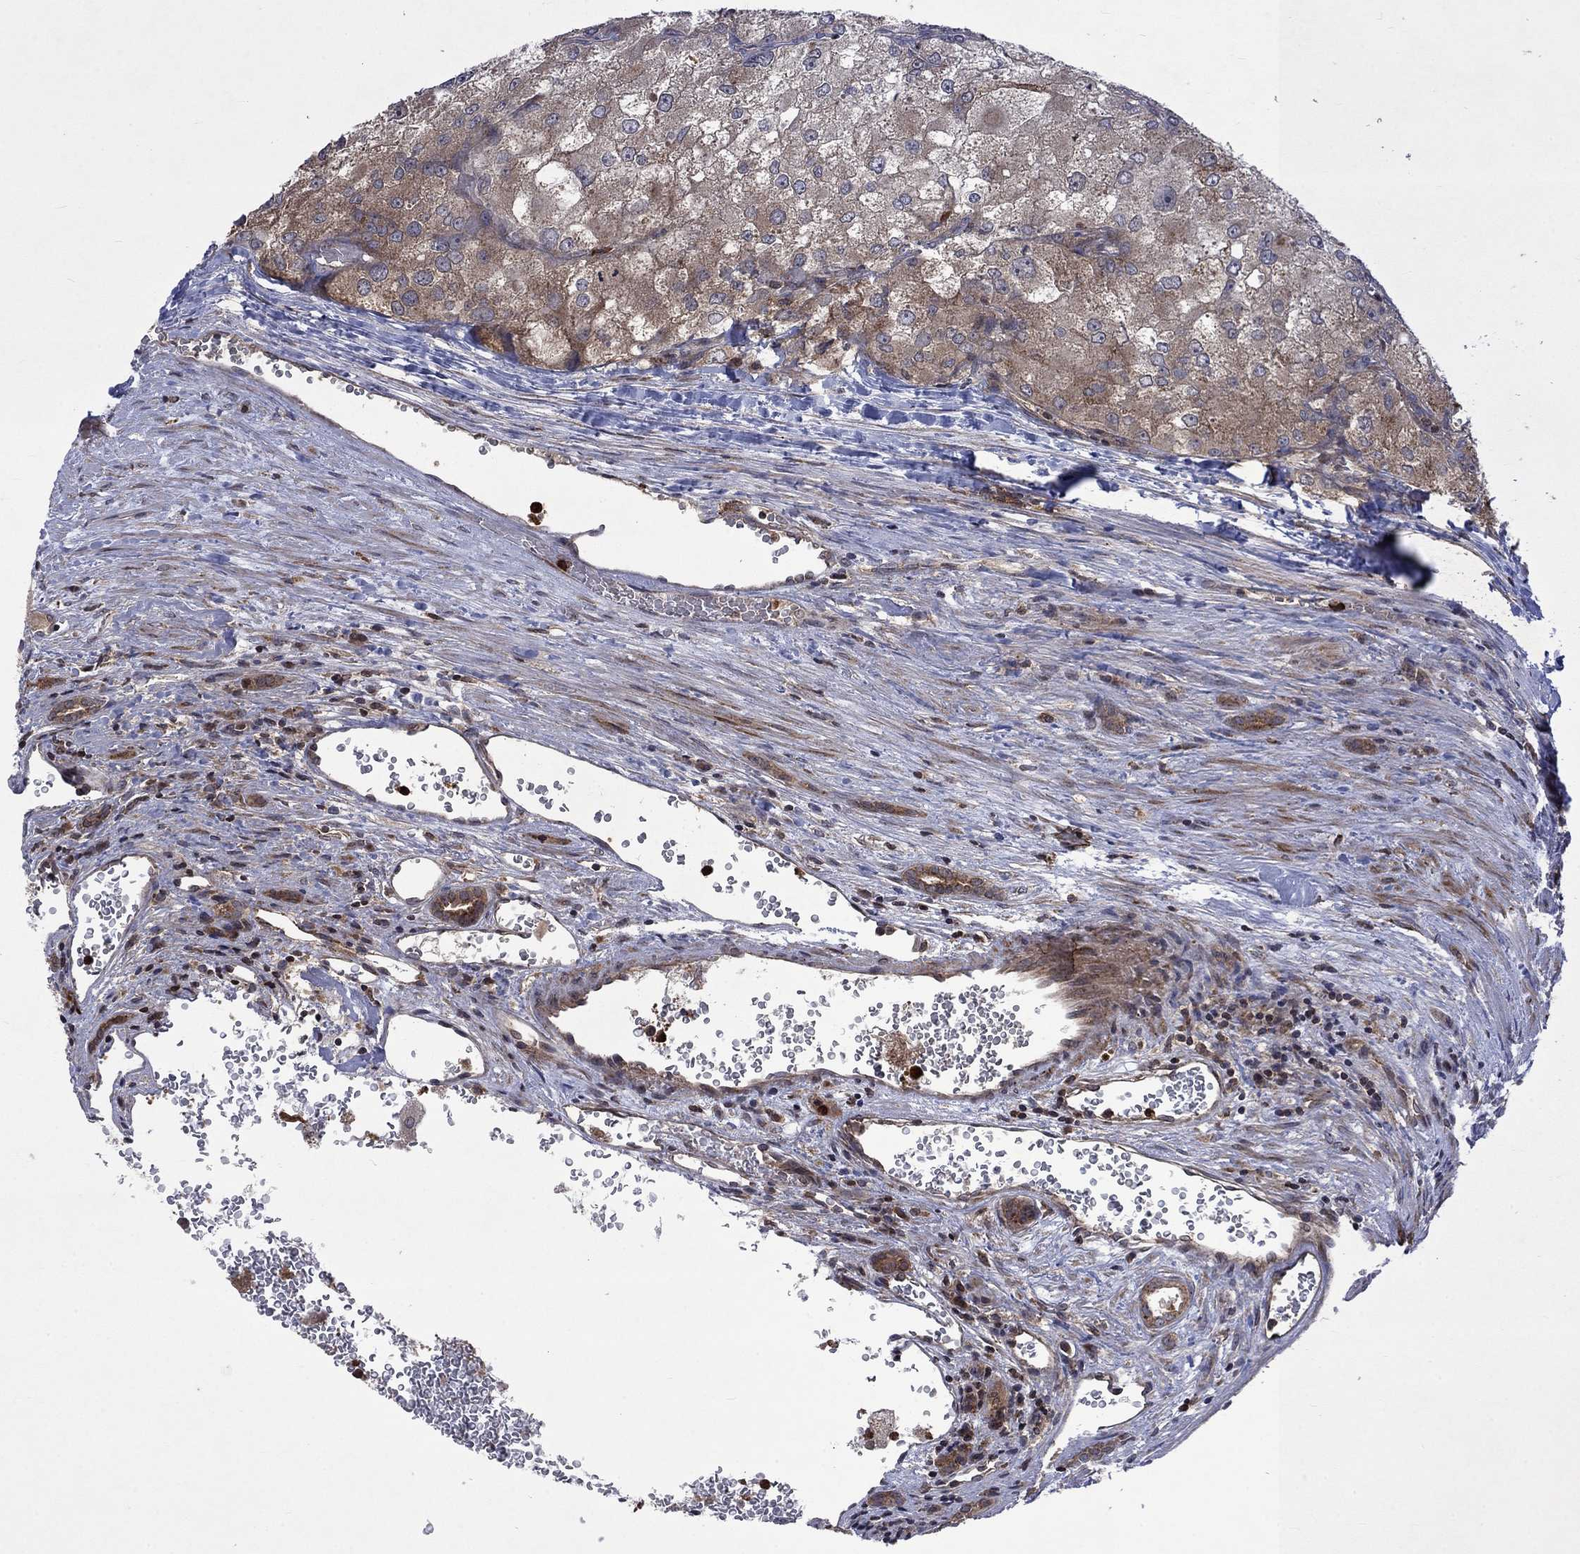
{"staining": {"intensity": "weak", "quantity": "<25%", "location": "cytoplasmic/membranous"}, "tissue": "renal cancer", "cell_type": "Tumor cells", "image_type": "cancer", "snomed": [{"axis": "morphology", "description": "Adenocarcinoma, NOS"}, {"axis": "topography", "description": "Kidney"}], "caption": "Tumor cells show no significant protein expression in renal adenocarcinoma.", "gene": "TMEM33", "patient": {"sex": "female", "age": 70}}